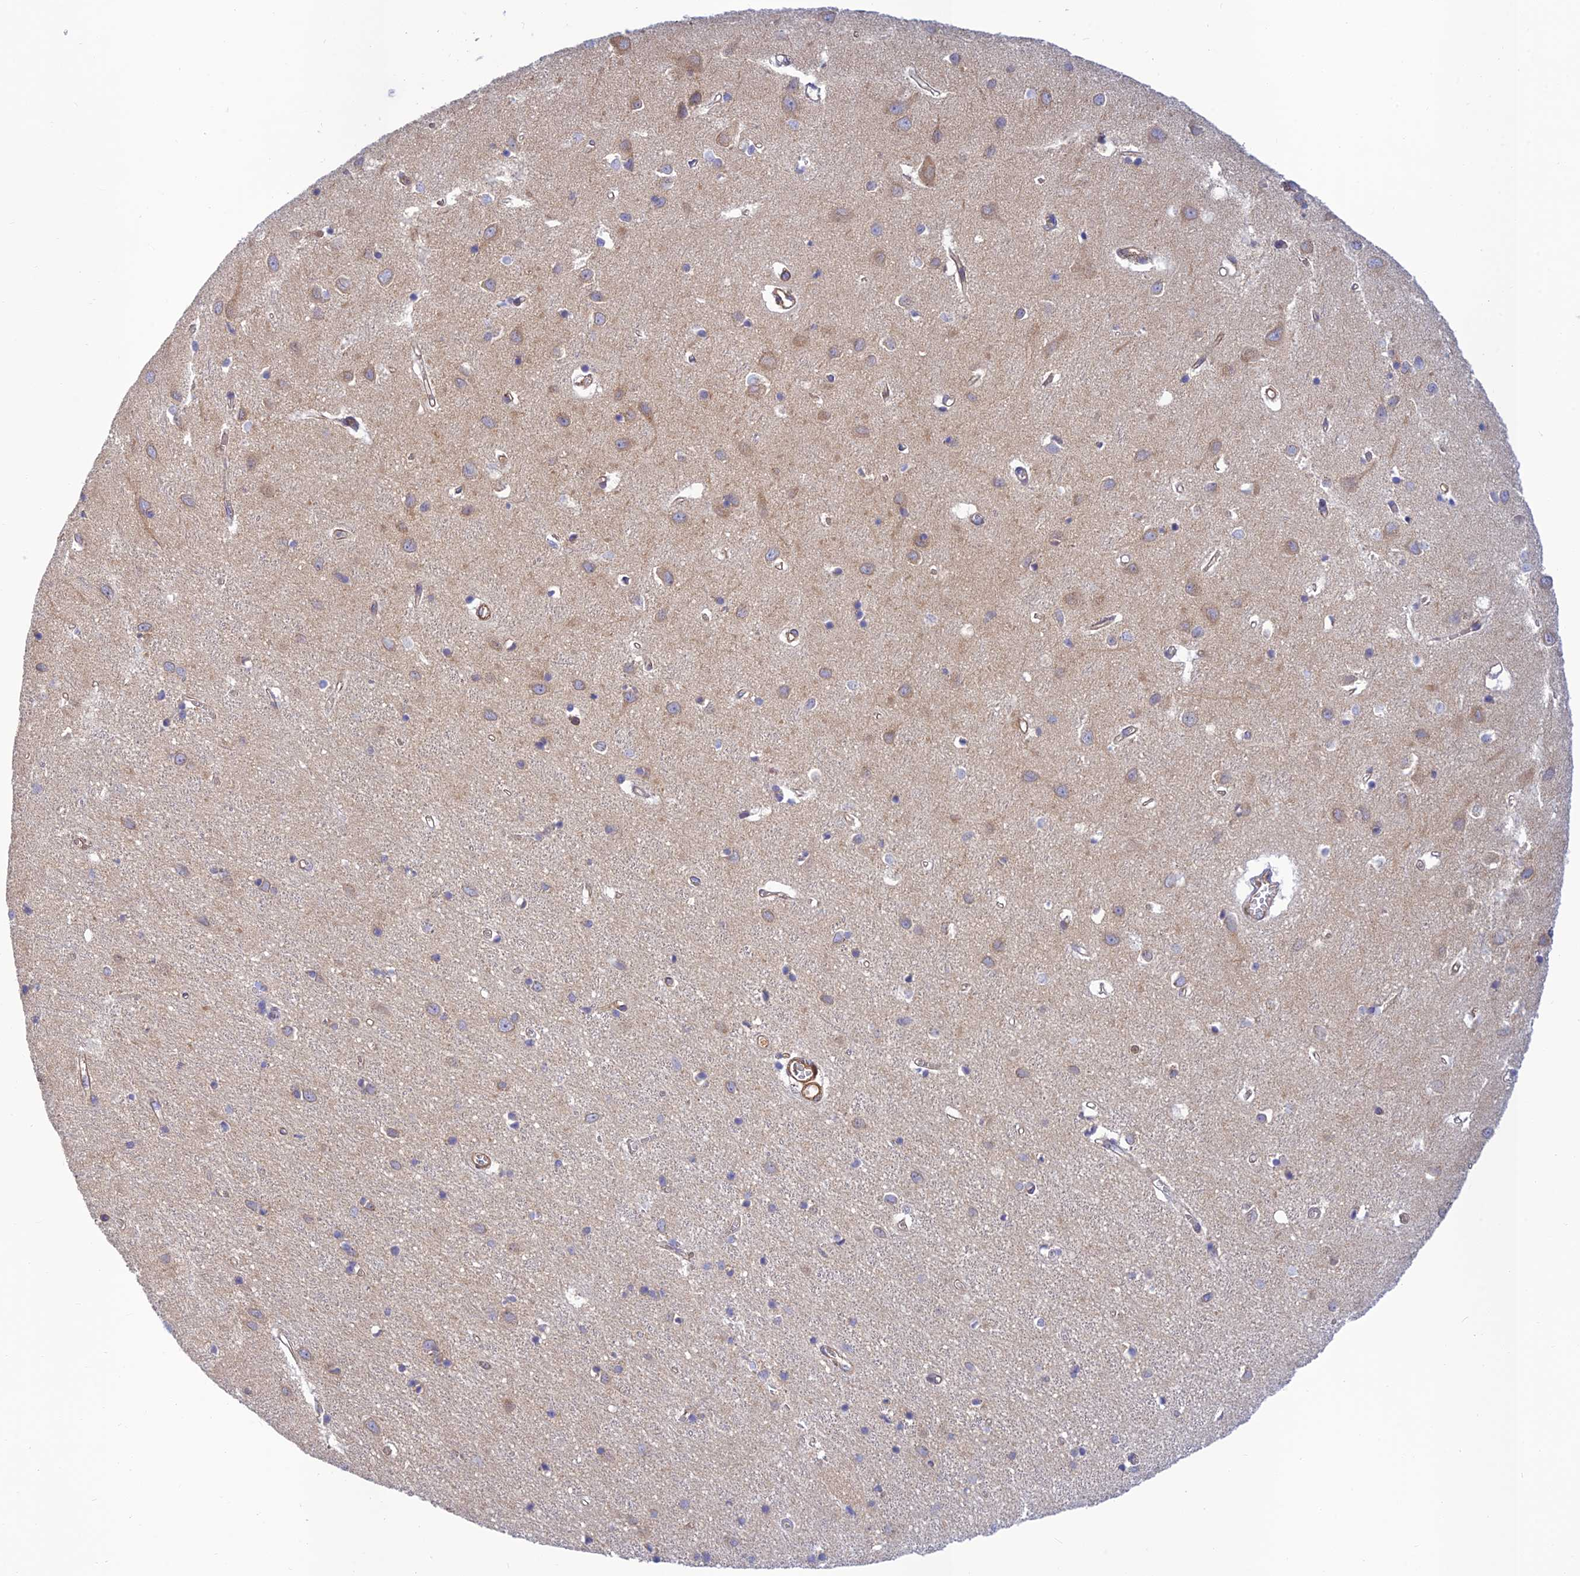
{"staining": {"intensity": "weak", "quantity": "25%-75%", "location": "cytoplasmic/membranous"}, "tissue": "cerebral cortex", "cell_type": "Endothelial cells", "image_type": "normal", "snomed": [{"axis": "morphology", "description": "Normal tissue, NOS"}, {"axis": "topography", "description": "Cerebral cortex"}], "caption": "Immunohistochemistry of benign cerebral cortex reveals low levels of weak cytoplasmic/membranous staining in approximately 25%-75% of endothelial cells.", "gene": "PPP1R12C", "patient": {"sex": "female", "age": 64}}